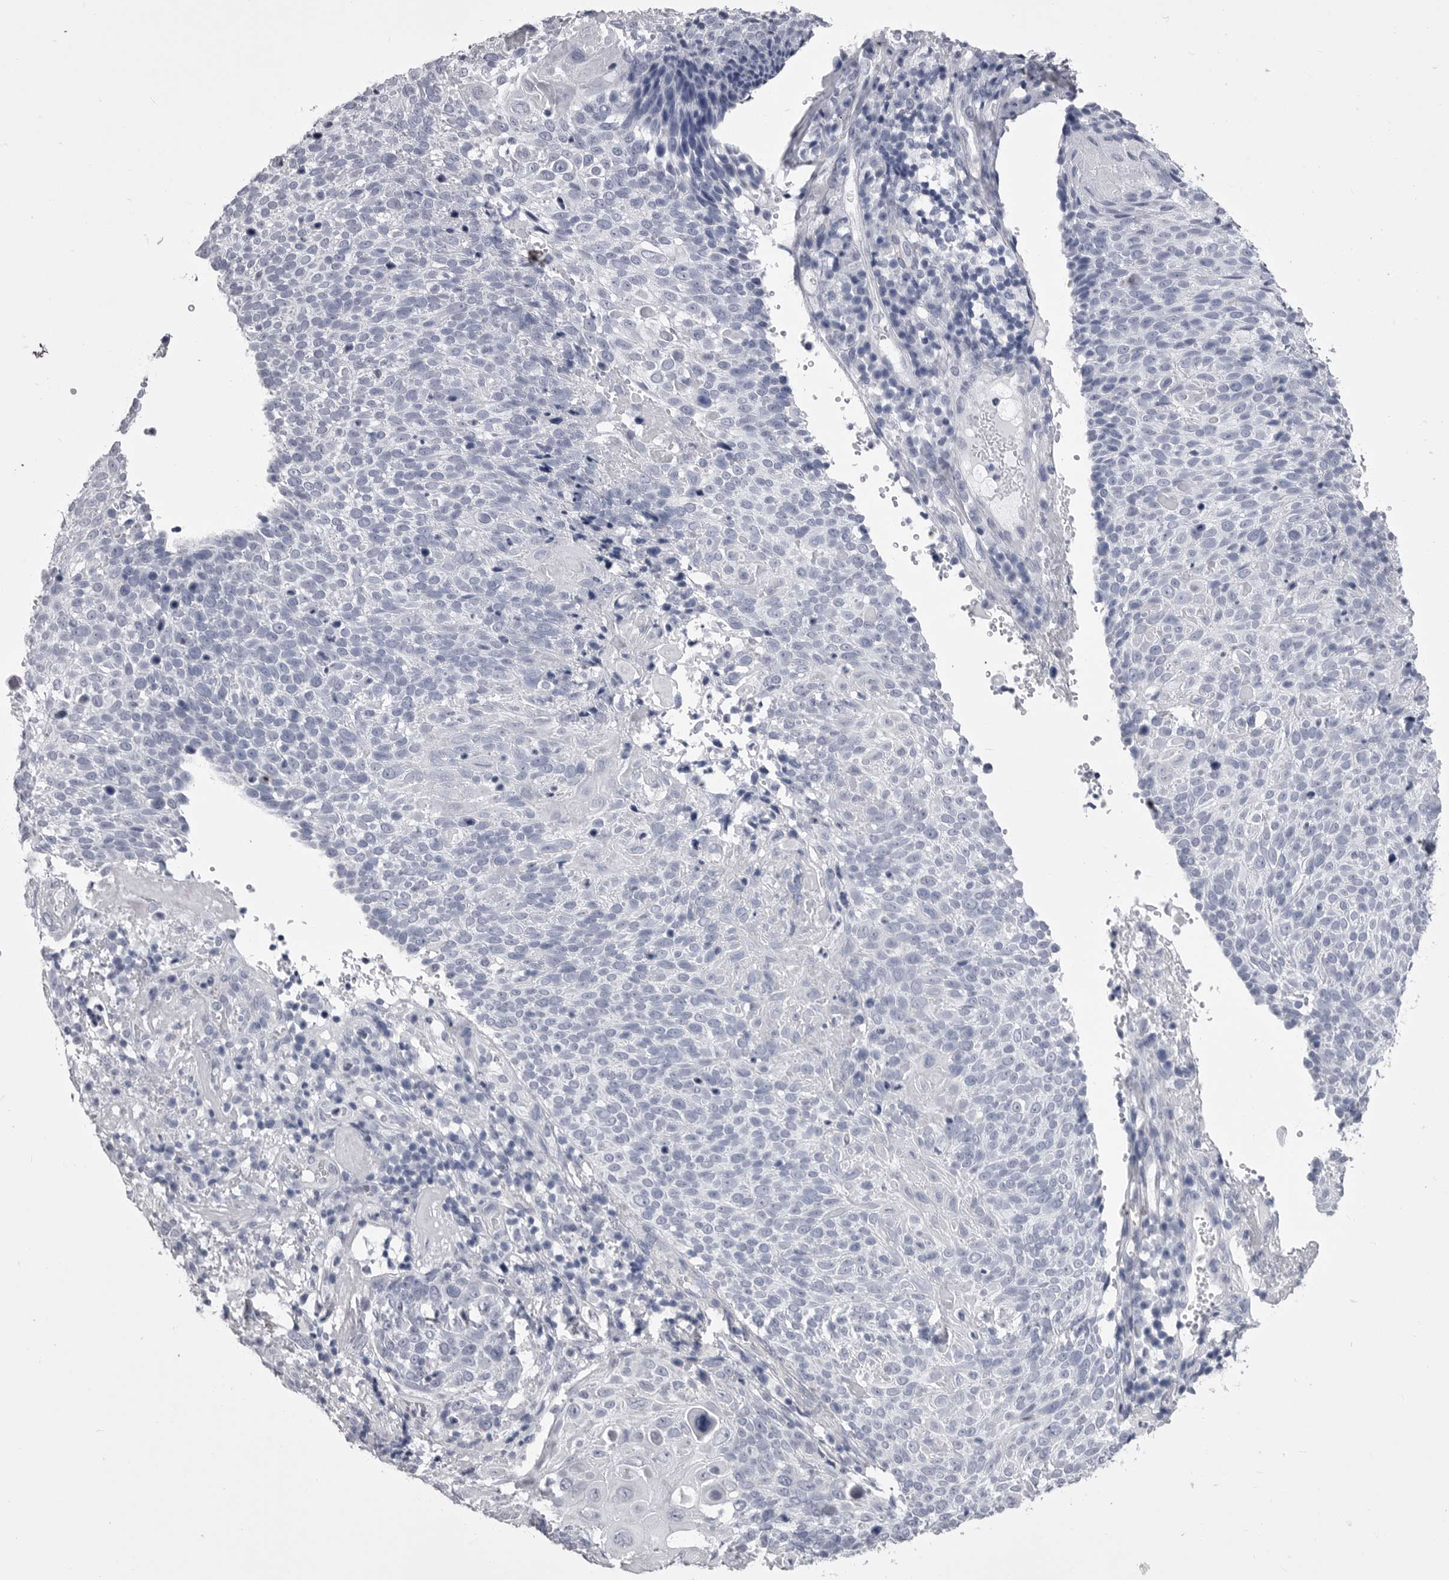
{"staining": {"intensity": "negative", "quantity": "none", "location": "none"}, "tissue": "cervical cancer", "cell_type": "Tumor cells", "image_type": "cancer", "snomed": [{"axis": "morphology", "description": "Squamous cell carcinoma, NOS"}, {"axis": "topography", "description": "Cervix"}], "caption": "DAB immunohistochemical staining of cervical squamous cell carcinoma demonstrates no significant expression in tumor cells.", "gene": "ANK2", "patient": {"sex": "female", "age": 74}}